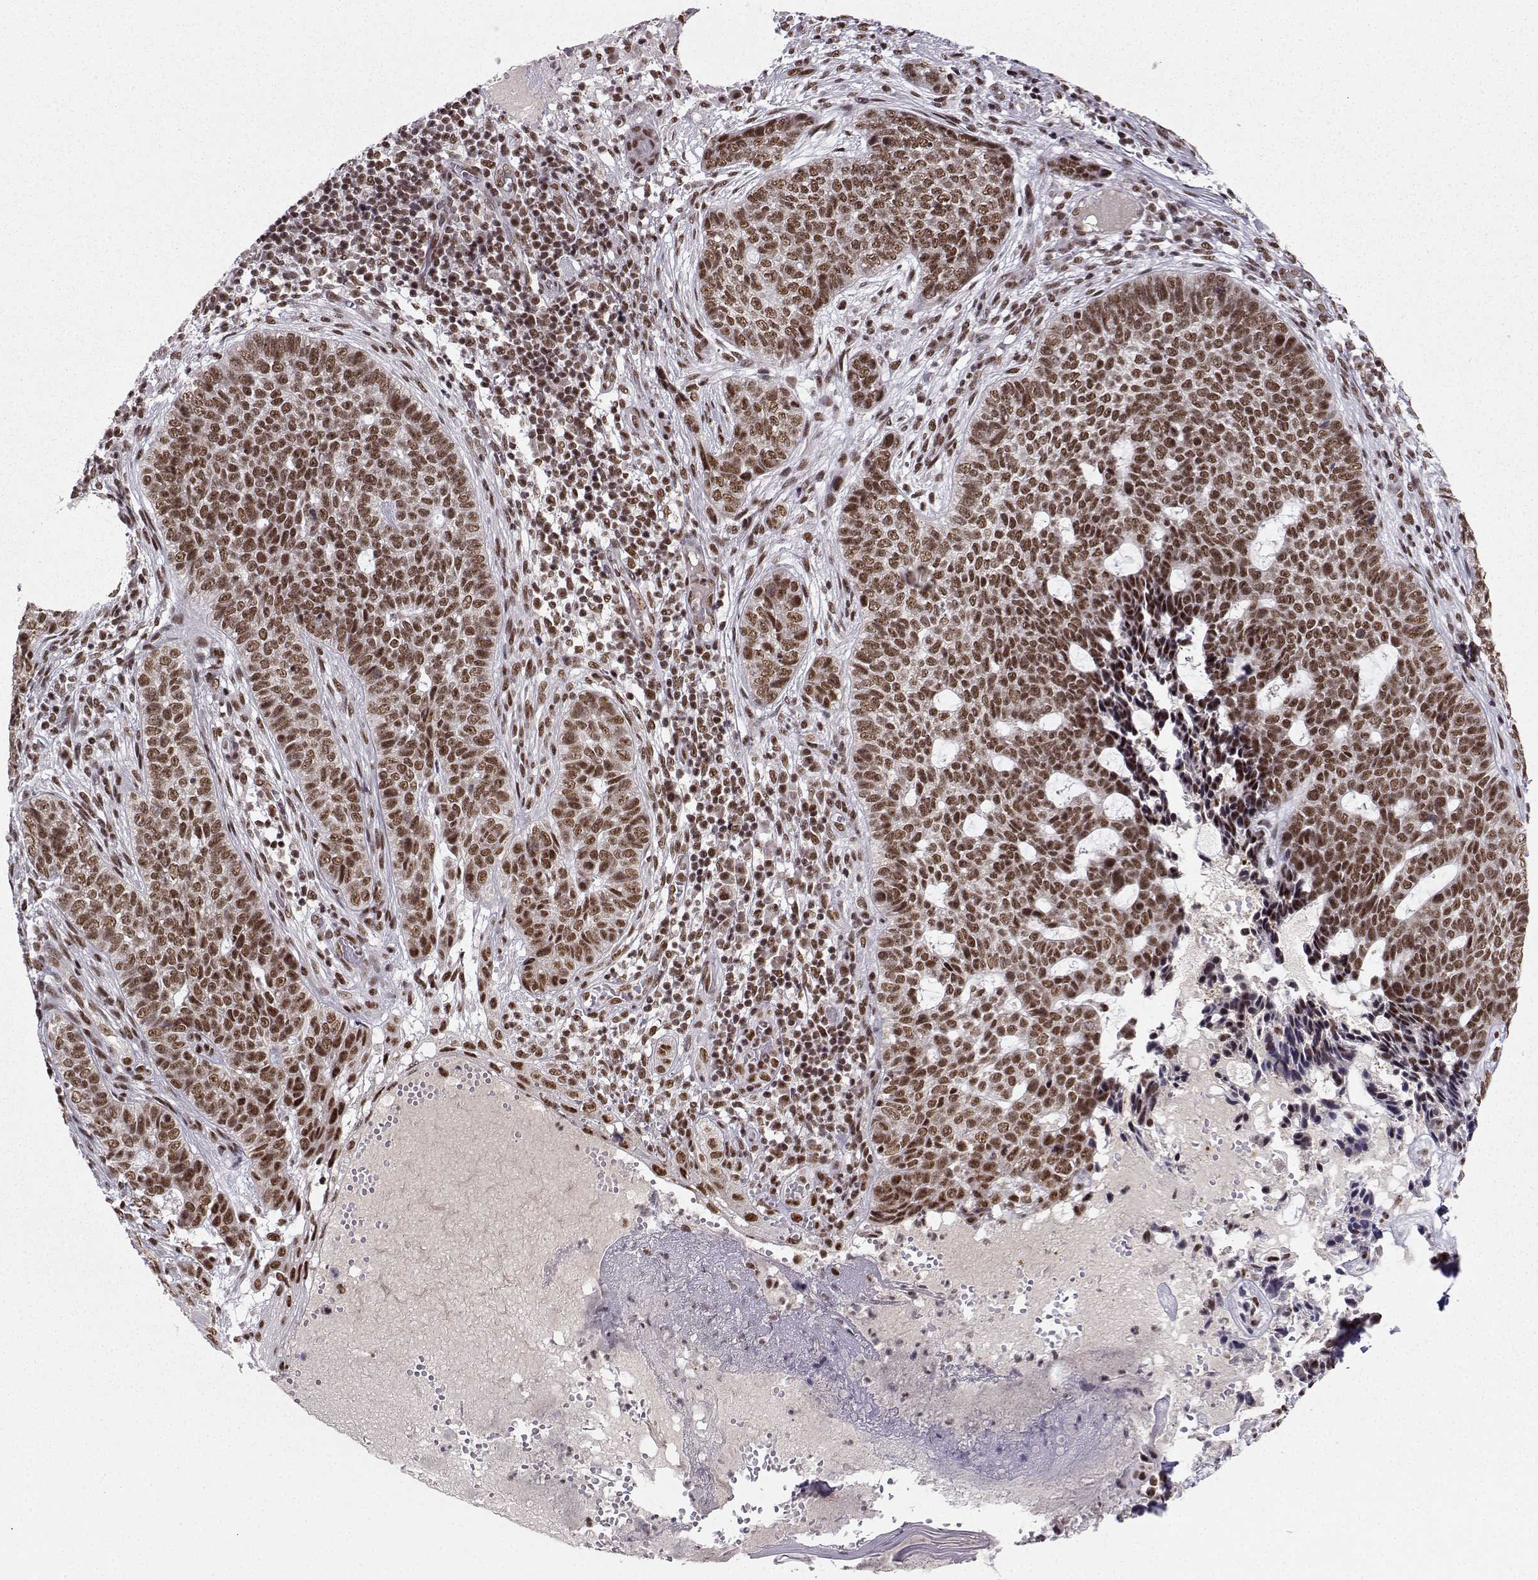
{"staining": {"intensity": "moderate", "quantity": ">75%", "location": "nuclear"}, "tissue": "skin cancer", "cell_type": "Tumor cells", "image_type": "cancer", "snomed": [{"axis": "morphology", "description": "Basal cell carcinoma"}, {"axis": "topography", "description": "Skin"}], "caption": "Skin basal cell carcinoma stained for a protein displays moderate nuclear positivity in tumor cells.", "gene": "SNRPB2", "patient": {"sex": "female", "age": 69}}